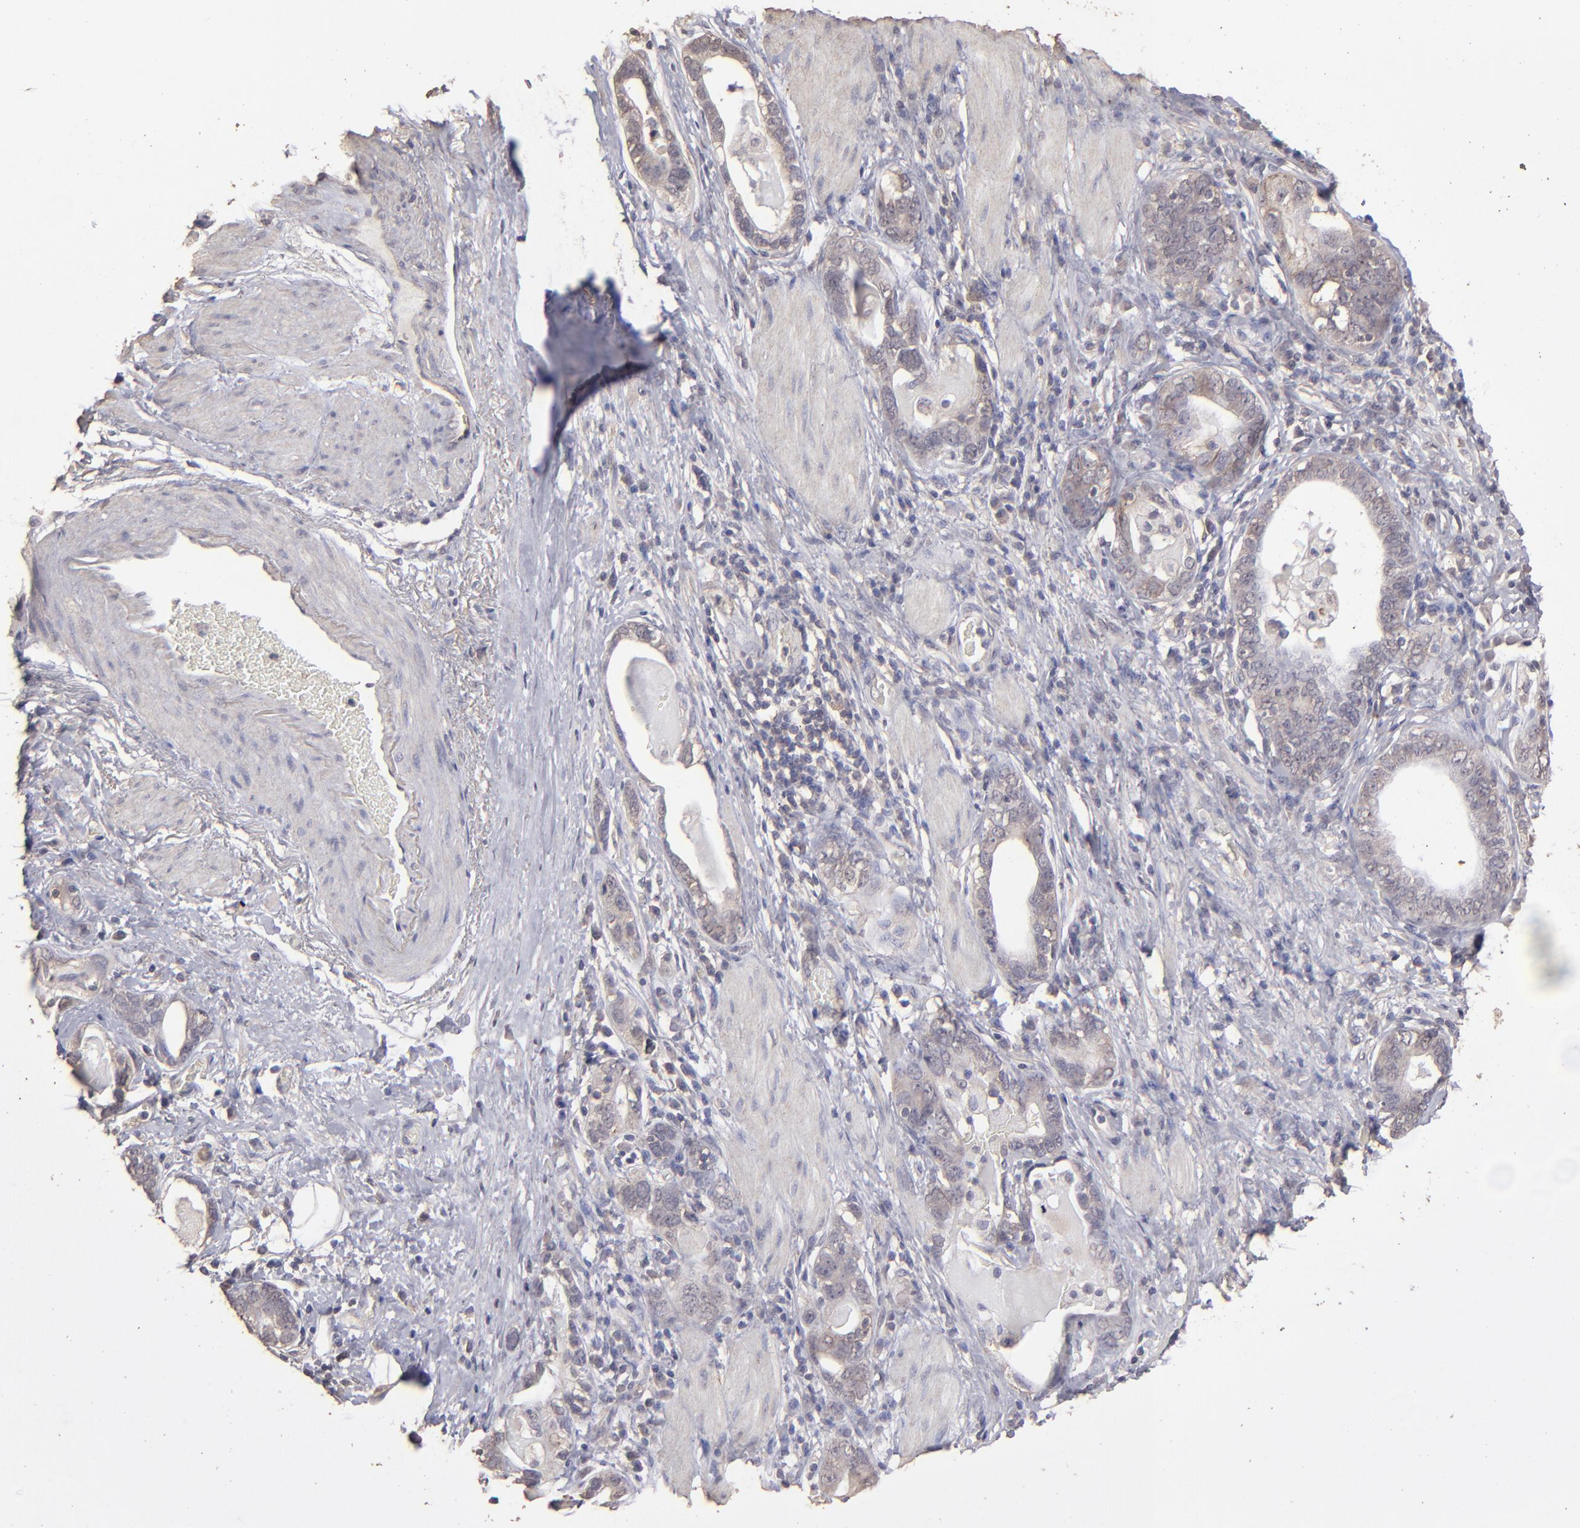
{"staining": {"intensity": "weak", "quantity": "25%-75%", "location": "cytoplasmic/membranous"}, "tissue": "stomach cancer", "cell_type": "Tumor cells", "image_type": "cancer", "snomed": [{"axis": "morphology", "description": "Adenocarcinoma, NOS"}, {"axis": "topography", "description": "Stomach, lower"}], "caption": "Immunohistochemistry of stomach cancer reveals low levels of weak cytoplasmic/membranous staining in approximately 25%-75% of tumor cells.", "gene": "FAT1", "patient": {"sex": "female", "age": 93}}